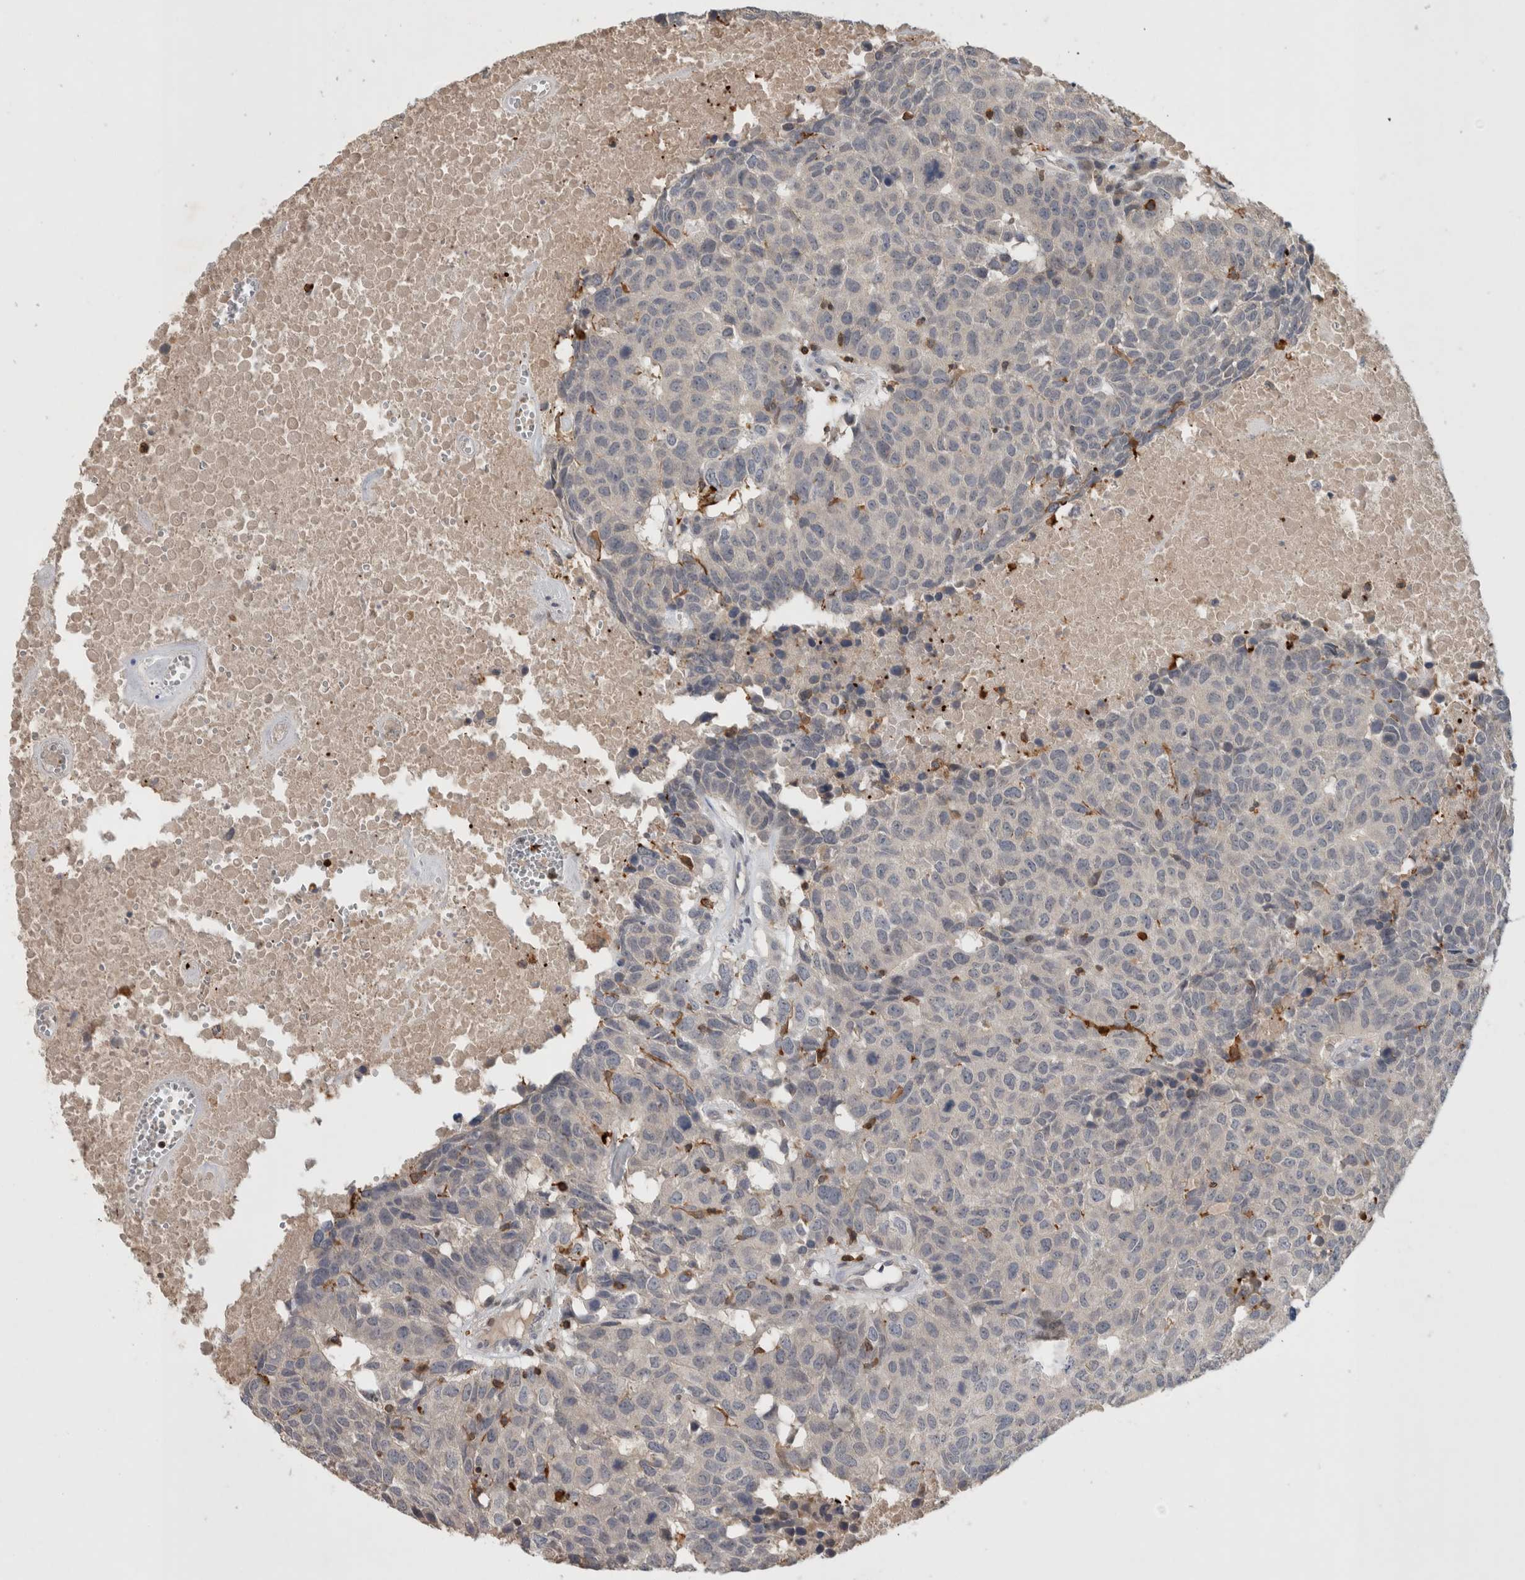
{"staining": {"intensity": "negative", "quantity": "none", "location": "none"}, "tissue": "head and neck cancer", "cell_type": "Tumor cells", "image_type": "cancer", "snomed": [{"axis": "morphology", "description": "Squamous cell carcinoma, NOS"}, {"axis": "topography", "description": "Head-Neck"}], "caption": "The histopathology image demonstrates no staining of tumor cells in head and neck cancer.", "gene": "GFRA2", "patient": {"sex": "male", "age": 66}}